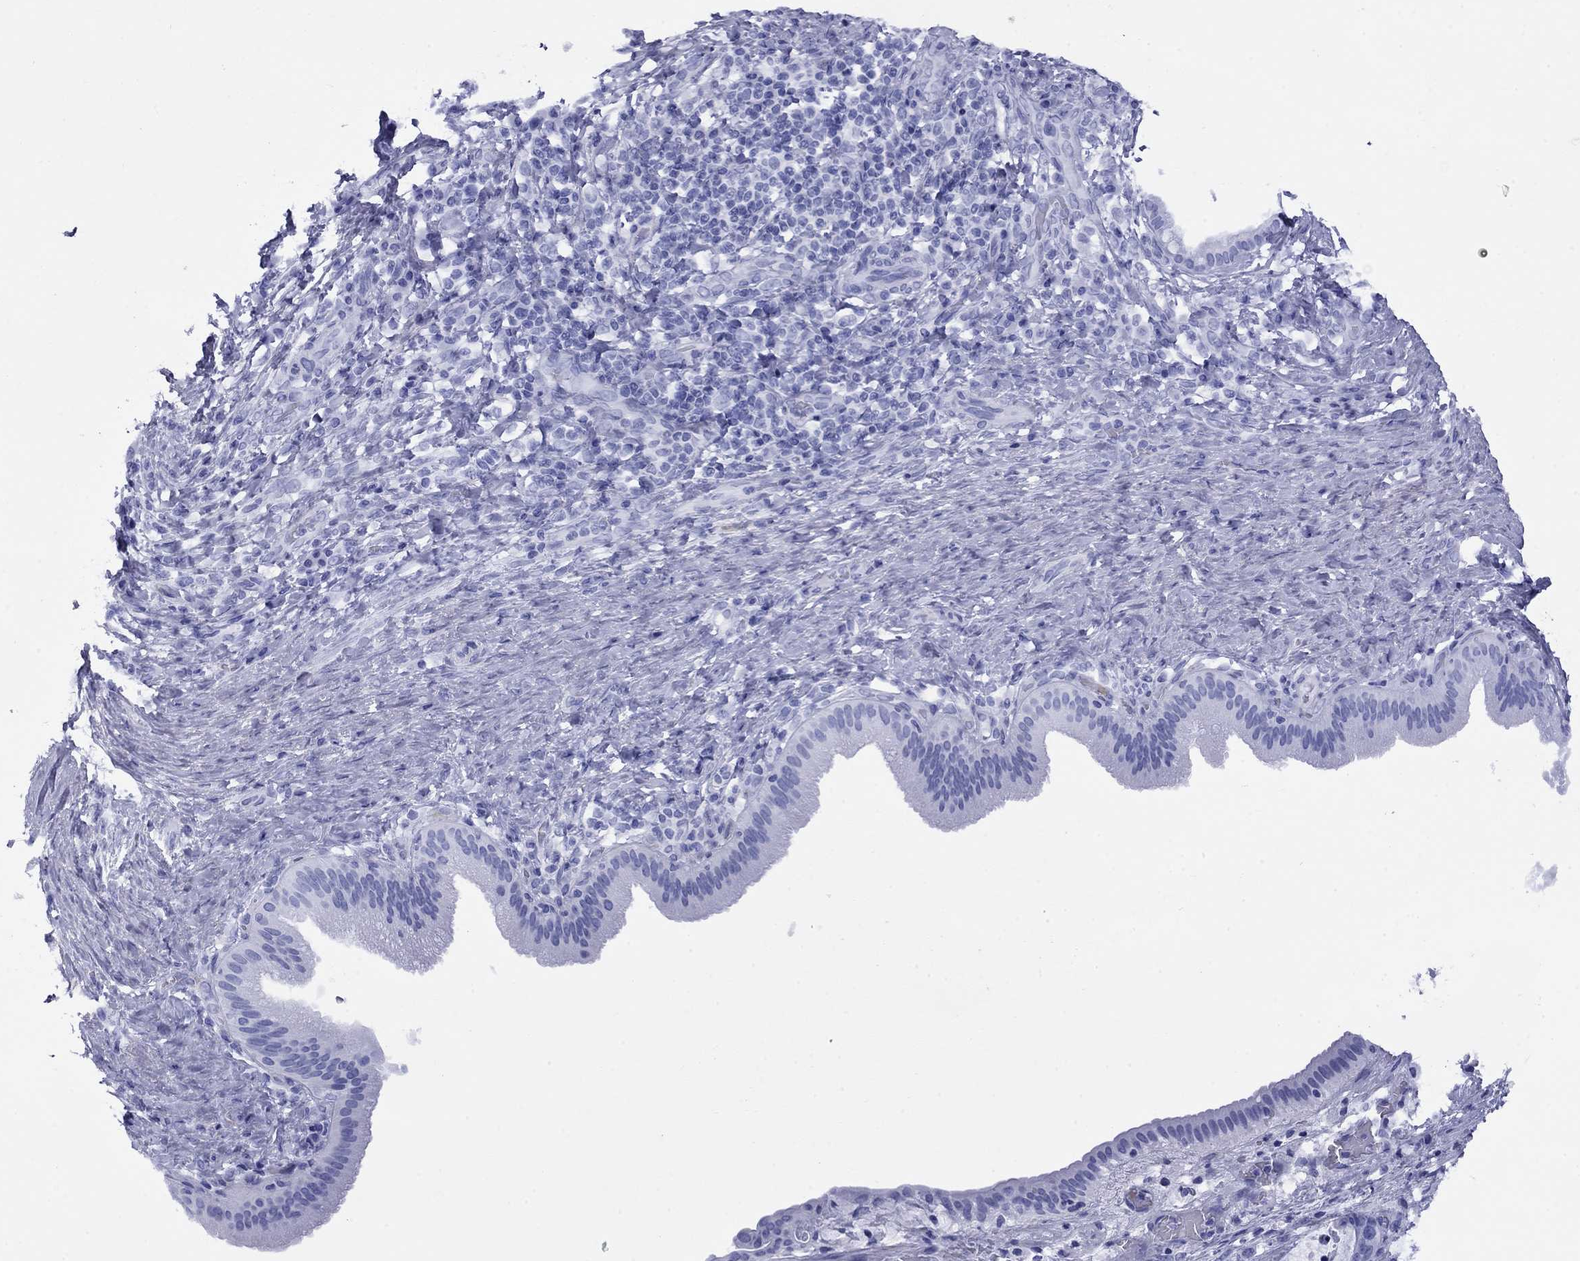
{"staining": {"intensity": "negative", "quantity": "none", "location": "none"}, "tissue": "liver cancer", "cell_type": "Tumor cells", "image_type": "cancer", "snomed": [{"axis": "morphology", "description": "Cholangiocarcinoma"}, {"axis": "topography", "description": "Liver"}], "caption": "Tumor cells are negative for brown protein staining in liver cholangiocarcinoma. (Brightfield microscopy of DAB (3,3'-diaminobenzidine) IHC at high magnification).", "gene": "ROM1", "patient": {"sex": "female", "age": 73}}